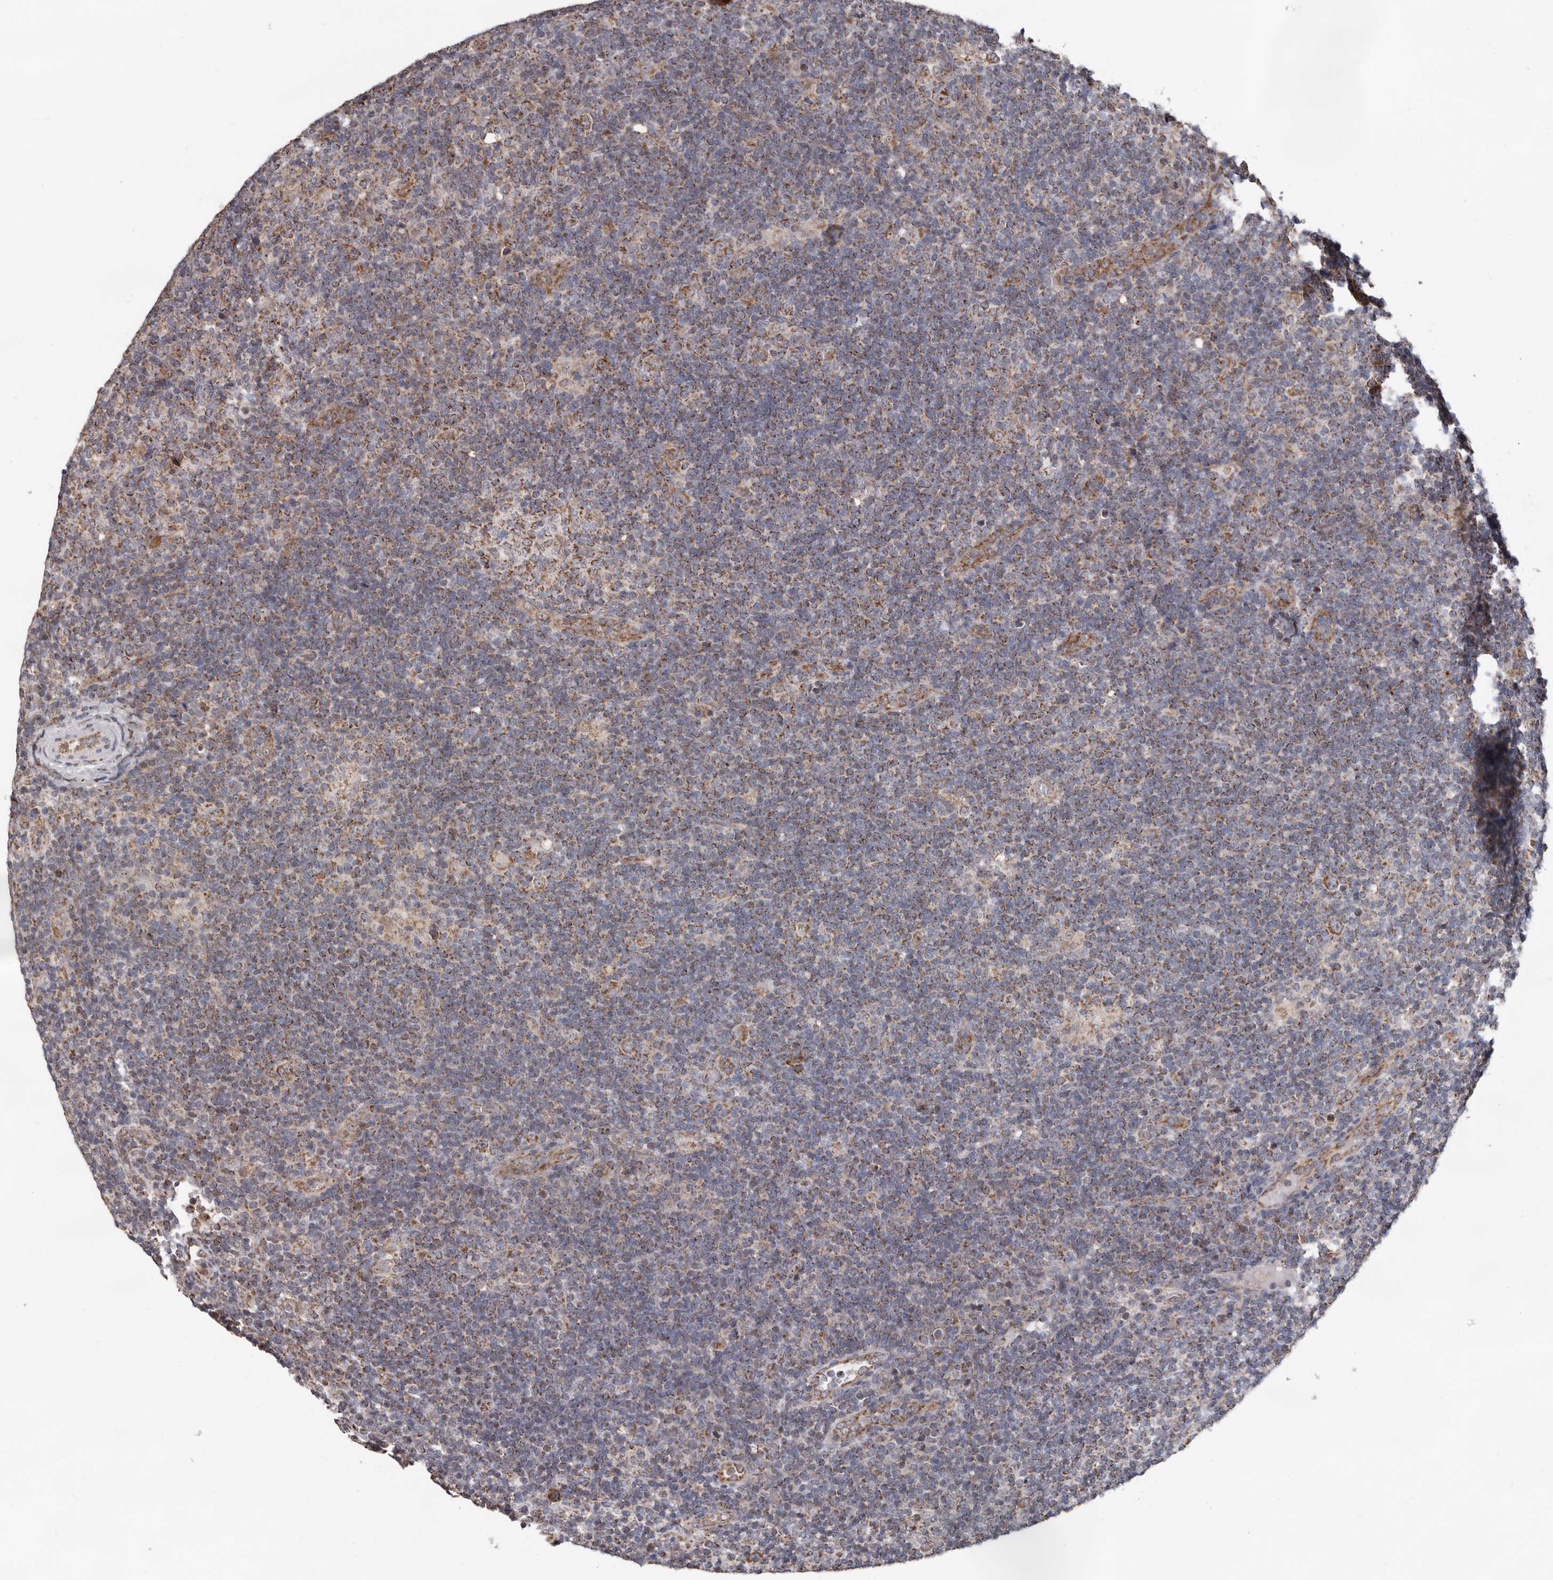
{"staining": {"intensity": "weak", "quantity": ">75%", "location": "cytoplasmic/membranous"}, "tissue": "lymphoma", "cell_type": "Tumor cells", "image_type": "cancer", "snomed": [{"axis": "morphology", "description": "Hodgkin's disease, NOS"}, {"axis": "topography", "description": "Lymph node"}], "caption": "This is a photomicrograph of immunohistochemistry staining of lymphoma, which shows weak staining in the cytoplasmic/membranous of tumor cells.", "gene": "MRPL18", "patient": {"sex": "female", "age": 57}}